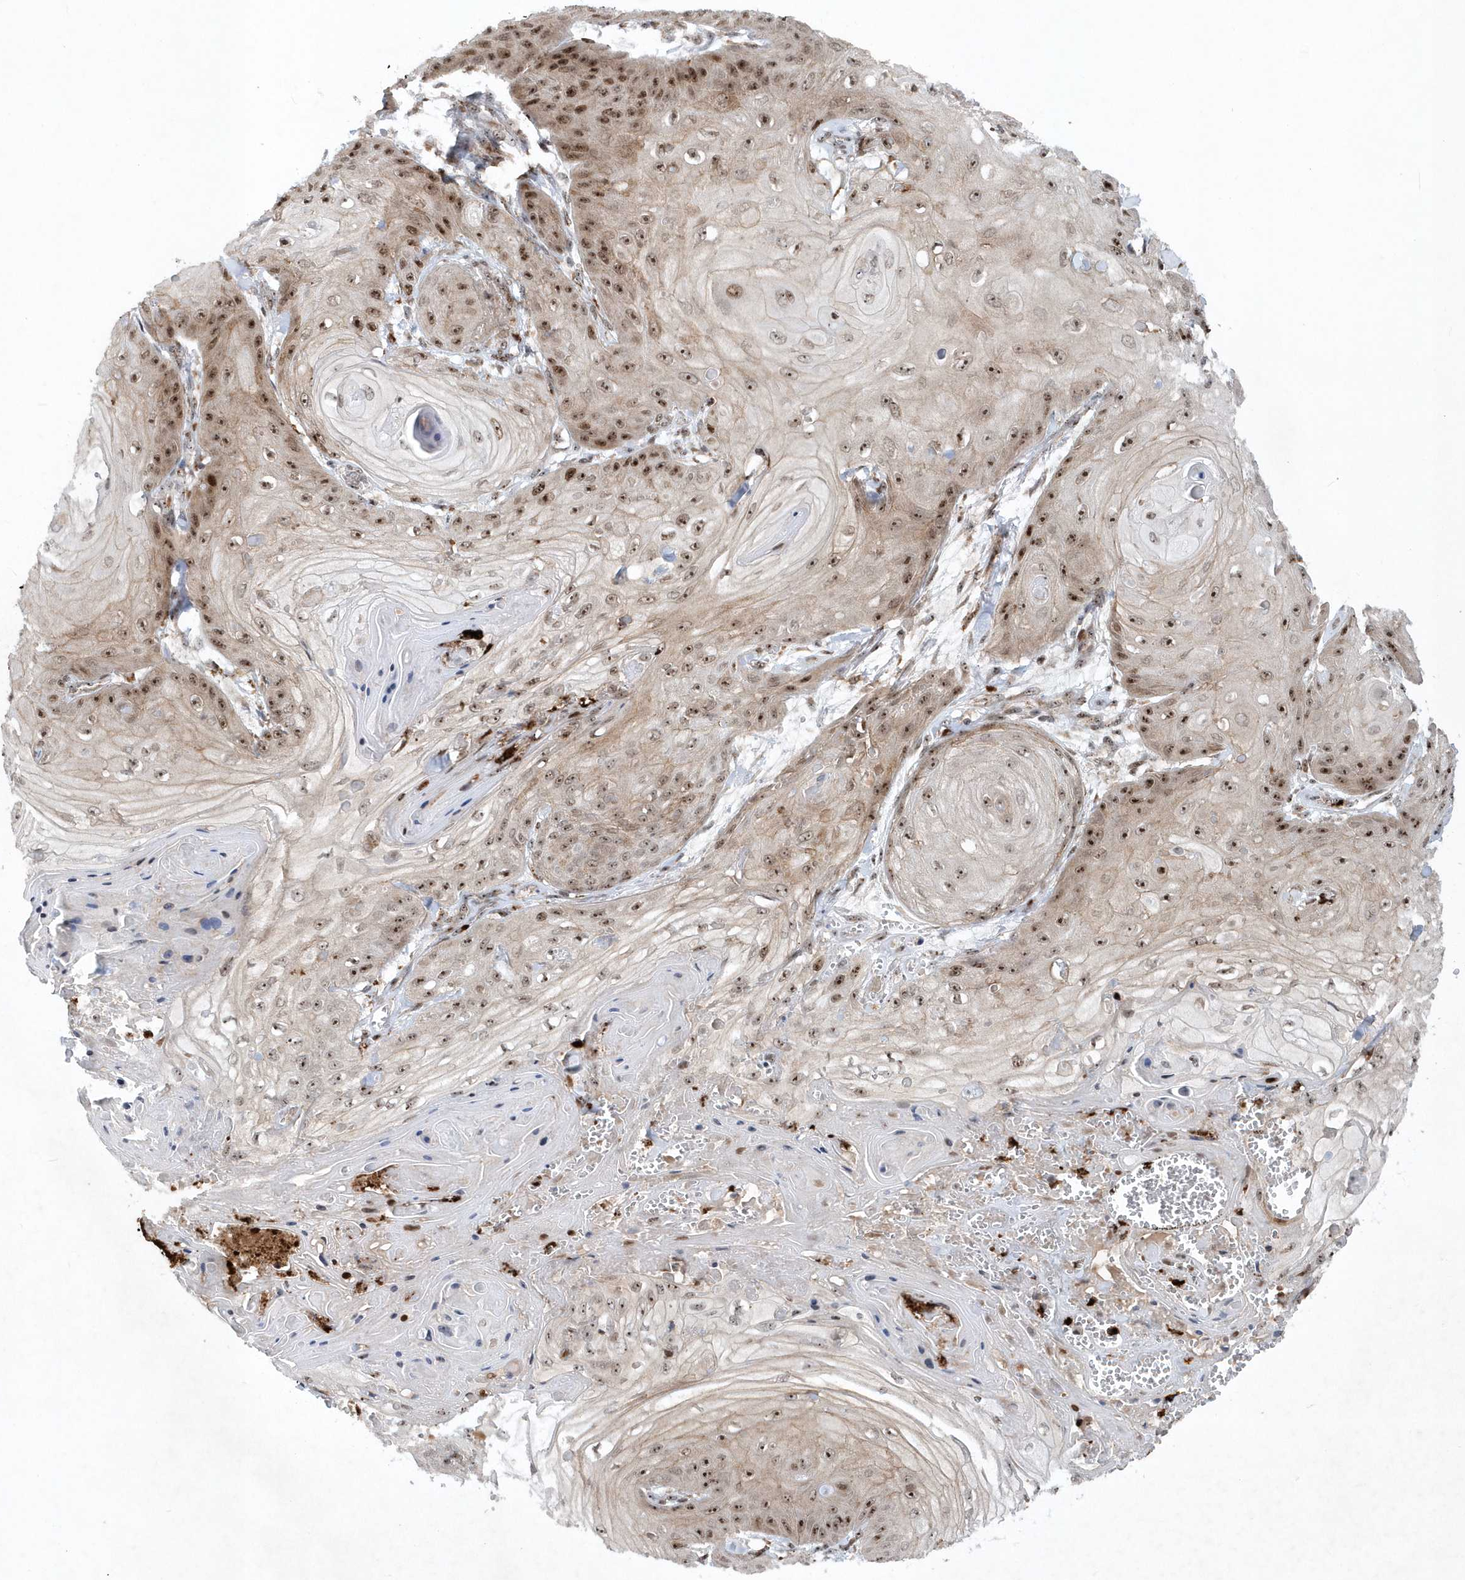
{"staining": {"intensity": "strong", "quantity": "25%-75%", "location": "cytoplasmic/membranous,nuclear"}, "tissue": "skin cancer", "cell_type": "Tumor cells", "image_type": "cancer", "snomed": [{"axis": "morphology", "description": "Squamous cell carcinoma, NOS"}, {"axis": "topography", "description": "Skin"}], "caption": "Tumor cells show high levels of strong cytoplasmic/membranous and nuclear staining in about 25%-75% of cells in human squamous cell carcinoma (skin).", "gene": "SOWAHB", "patient": {"sex": "male", "age": 74}}